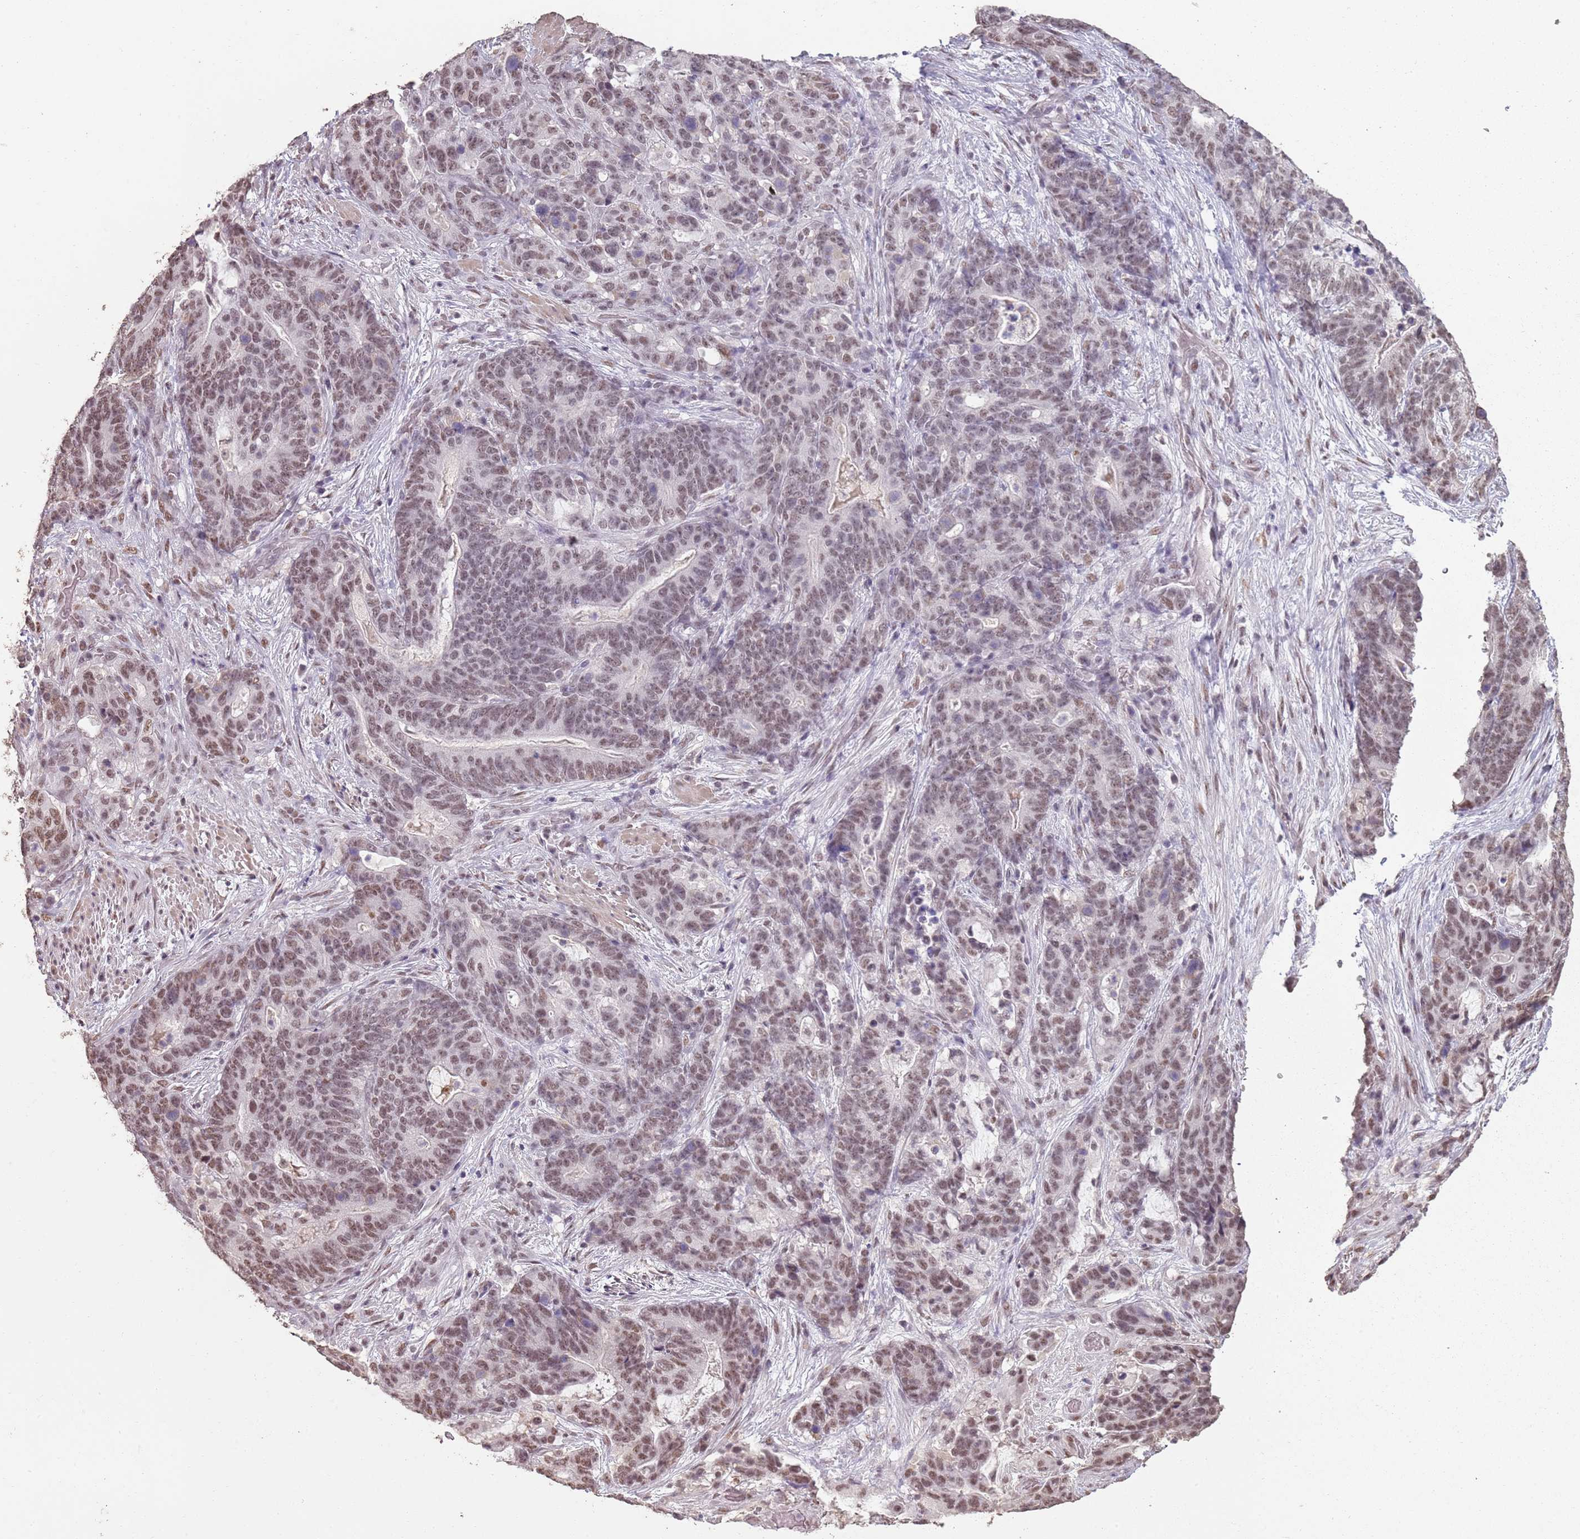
{"staining": {"intensity": "moderate", "quantity": ">75%", "location": "nuclear"}, "tissue": "stomach cancer", "cell_type": "Tumor cells", "image_type": "cancer", "snomed": [{"axis": "morphology", "description": "Normal tissue, NOS"}, {"axis": "morphology", "description": "Adenocarcinoma, NOS"}, {"axis": "topography", "description": "Stomach"}], "caption": "This histopathology image shows stomach cancer stained with immunohistochemistry to label a protein in brown. The nuclear of tumor cells show moderate positivity for the protein. Nuclei are counter-stained blue.", "gene": "ARL14EP", "patient": {"sex": "female", "age": 64}}